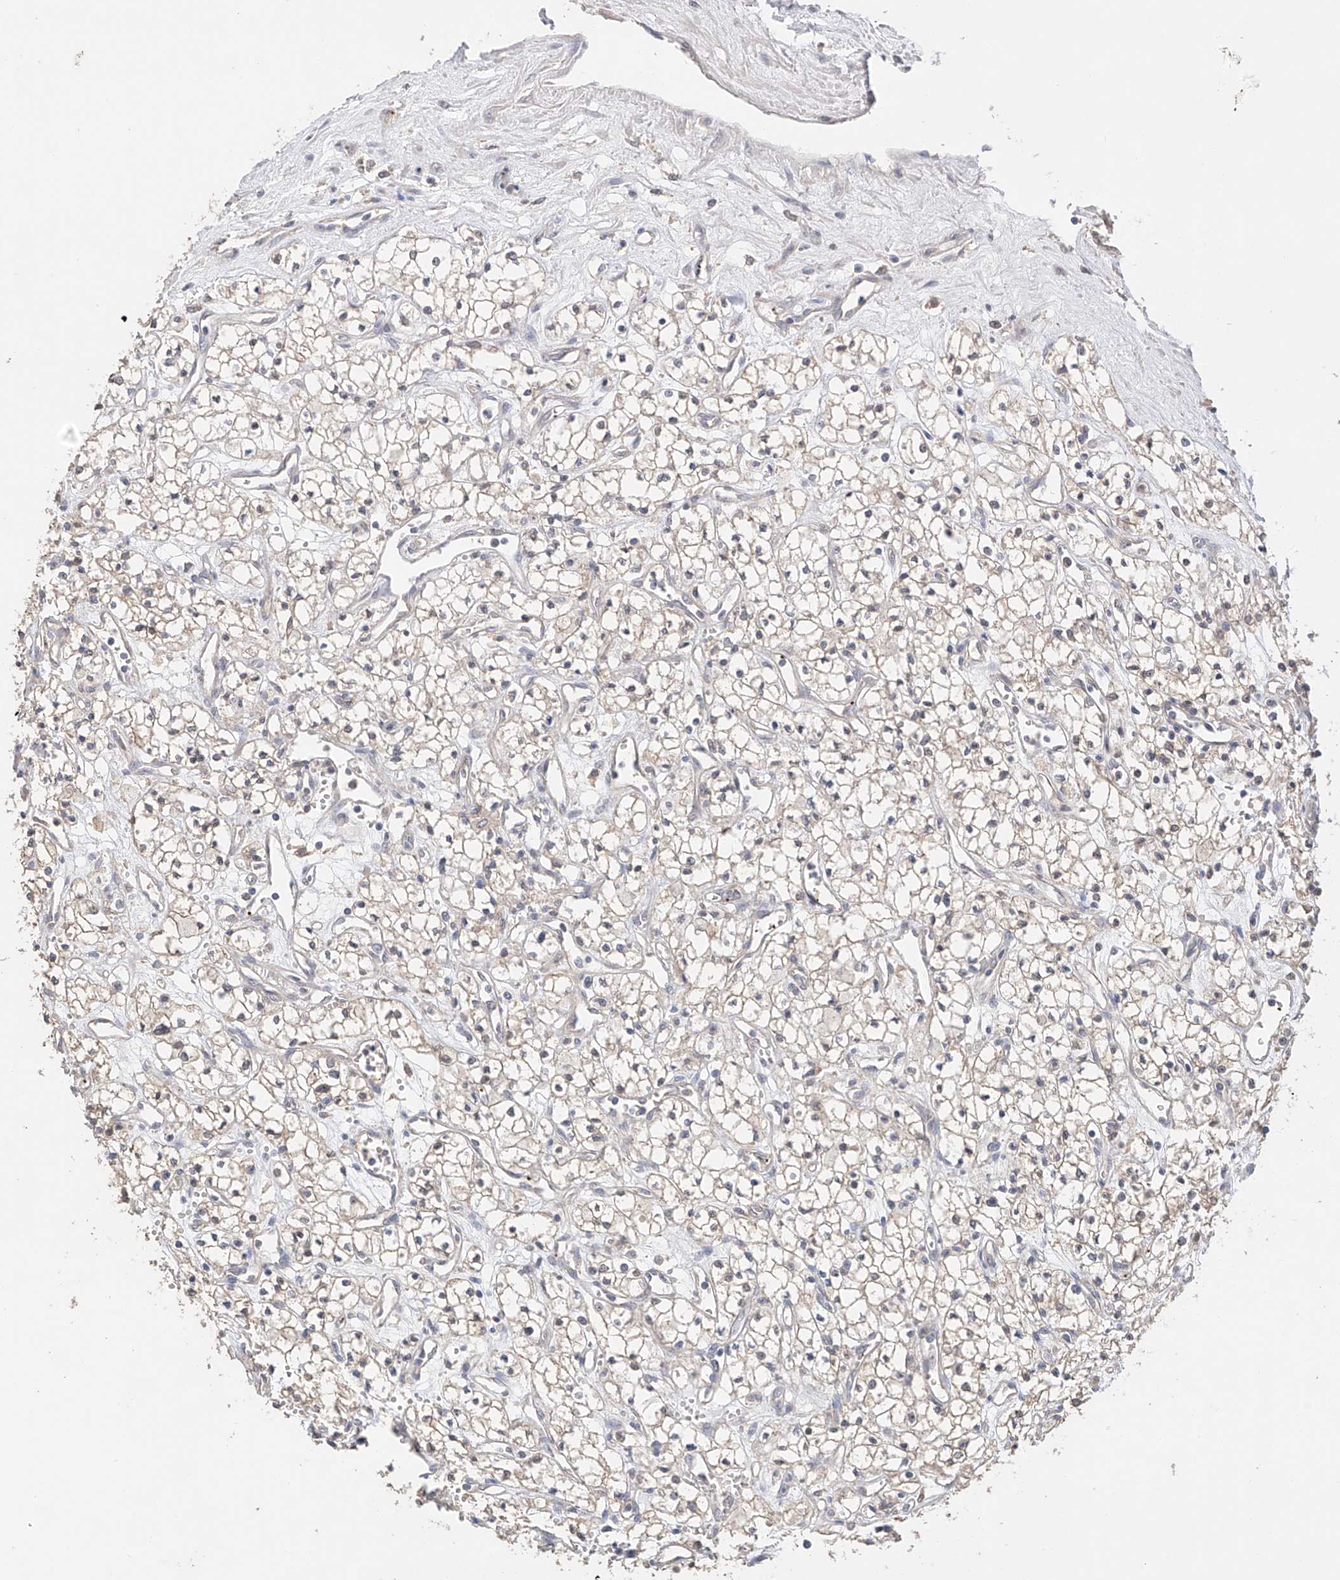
{"staining": {"intensity": "weak", "quantity": "25%-75%", "location": "cytoplasmic/membranous,nuclear"}, "tissue": "renal cancer", "cell_type": "Tumor cells", "image_type": "cancer", "snomed": [{"axis": "morphology", "description": "Adenocarcinoma, NOS"}, {"axis": "topography", "description": "Kidney"}], "caption": "The image reveals immunohistochemical staining of adenocarcinoma (renal). There is weak cytoplasmic/membranous and nuclear expression is appreciated in about 25%-75% of tumor cells.", "gene": "ZFHX2", "patient": {"sex": "male", "age": 59}}